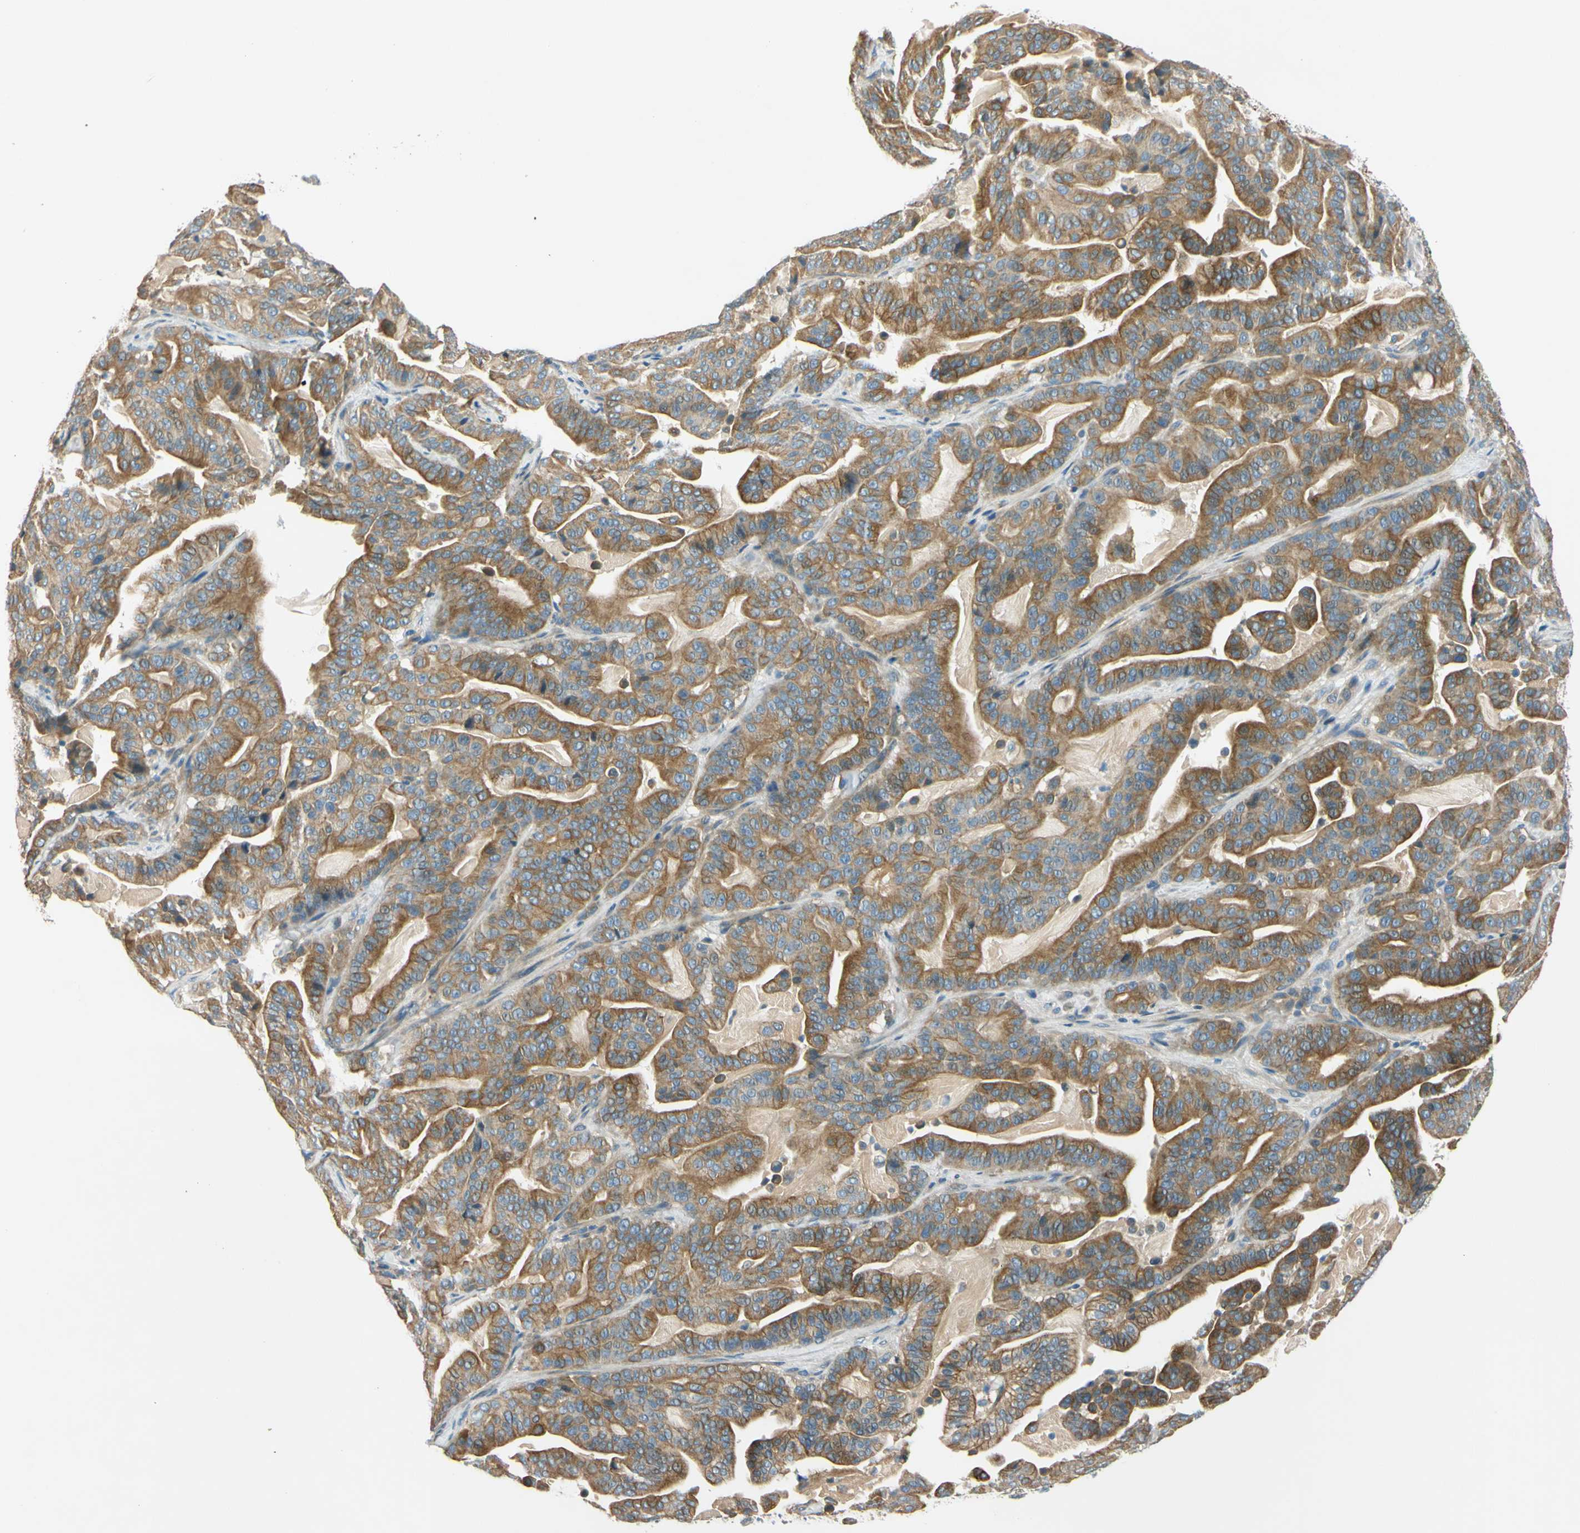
{"staining": {"intensity": "moderate", "quantity": ">75%", "location": "cytoplasmic/membranous"}, "tissue": "pancreatic cancer", "cell_type": "Tumor cells", "image_type": "cancer", "snomed": [{"axis": "morphology", "description": "Adenocarcinoma, NOS"}, {"axis": "topography", "description": "Pancreas"}], "caption": "Pancreatic cancer tissue displays moderate cytoplasmic/membranous expression in about >75% of tumor cells, visualized by immunohistochemistry.", "gene": "LAMA3", "patient": {"sex": "male", "age": 63}}